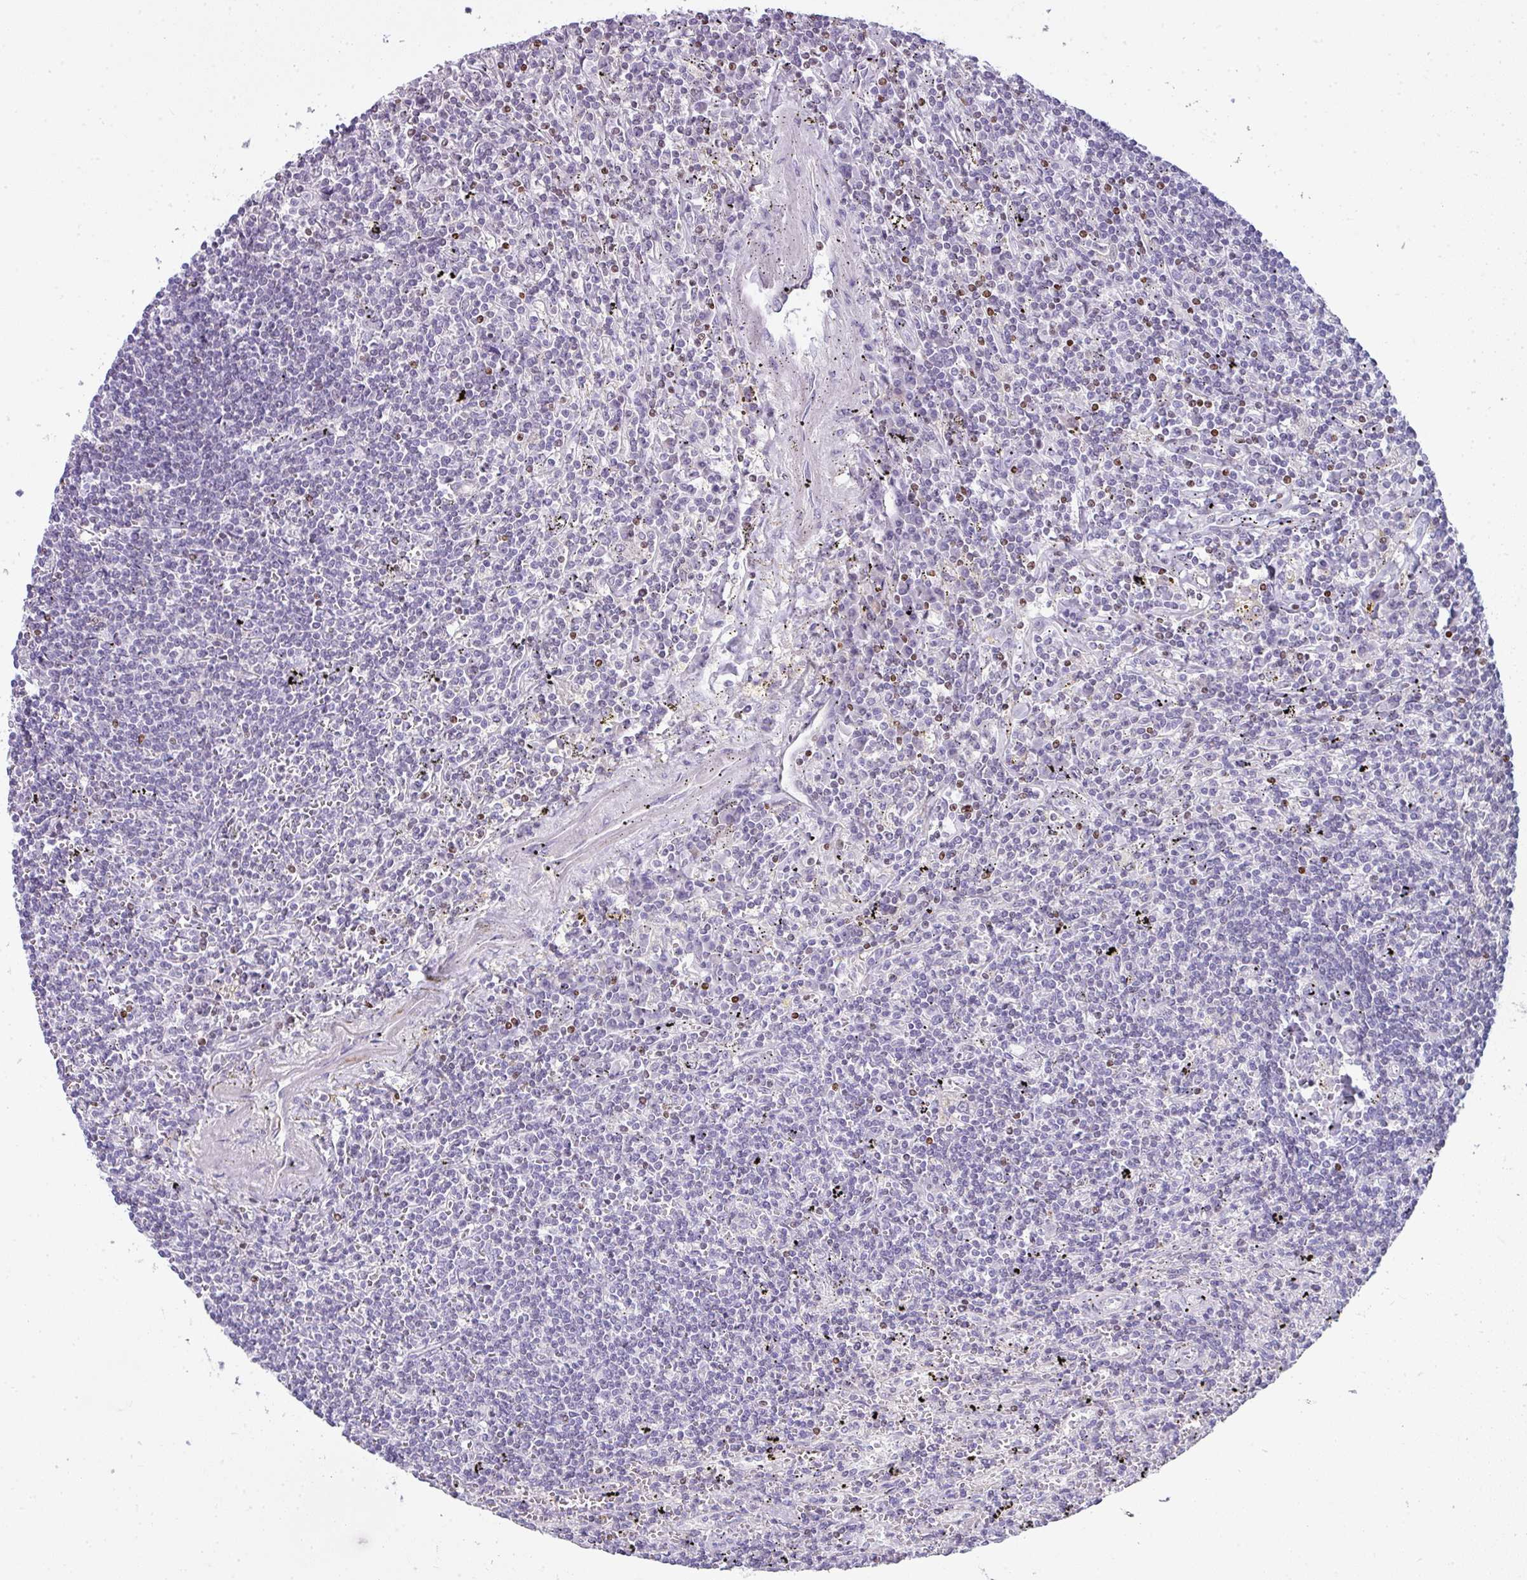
{"staining": {"intensity": "negative", "quantity": "none", "location": "none"}, "tissue": "lymphoma", "cell_type": "Tumor cells", "image_type": "cancer", "snomed": [{"axis": "morphology", "description": "Malignant lymphoma, non-Hodgkin's type, Low grade"}, {"axis": "topography", "description": "Spleen"}], "caption": "There is no significant staining in tumor cells of lymphoma.", "gene": "STAT5A", "patient": {"sex": "male", "age": 76}}